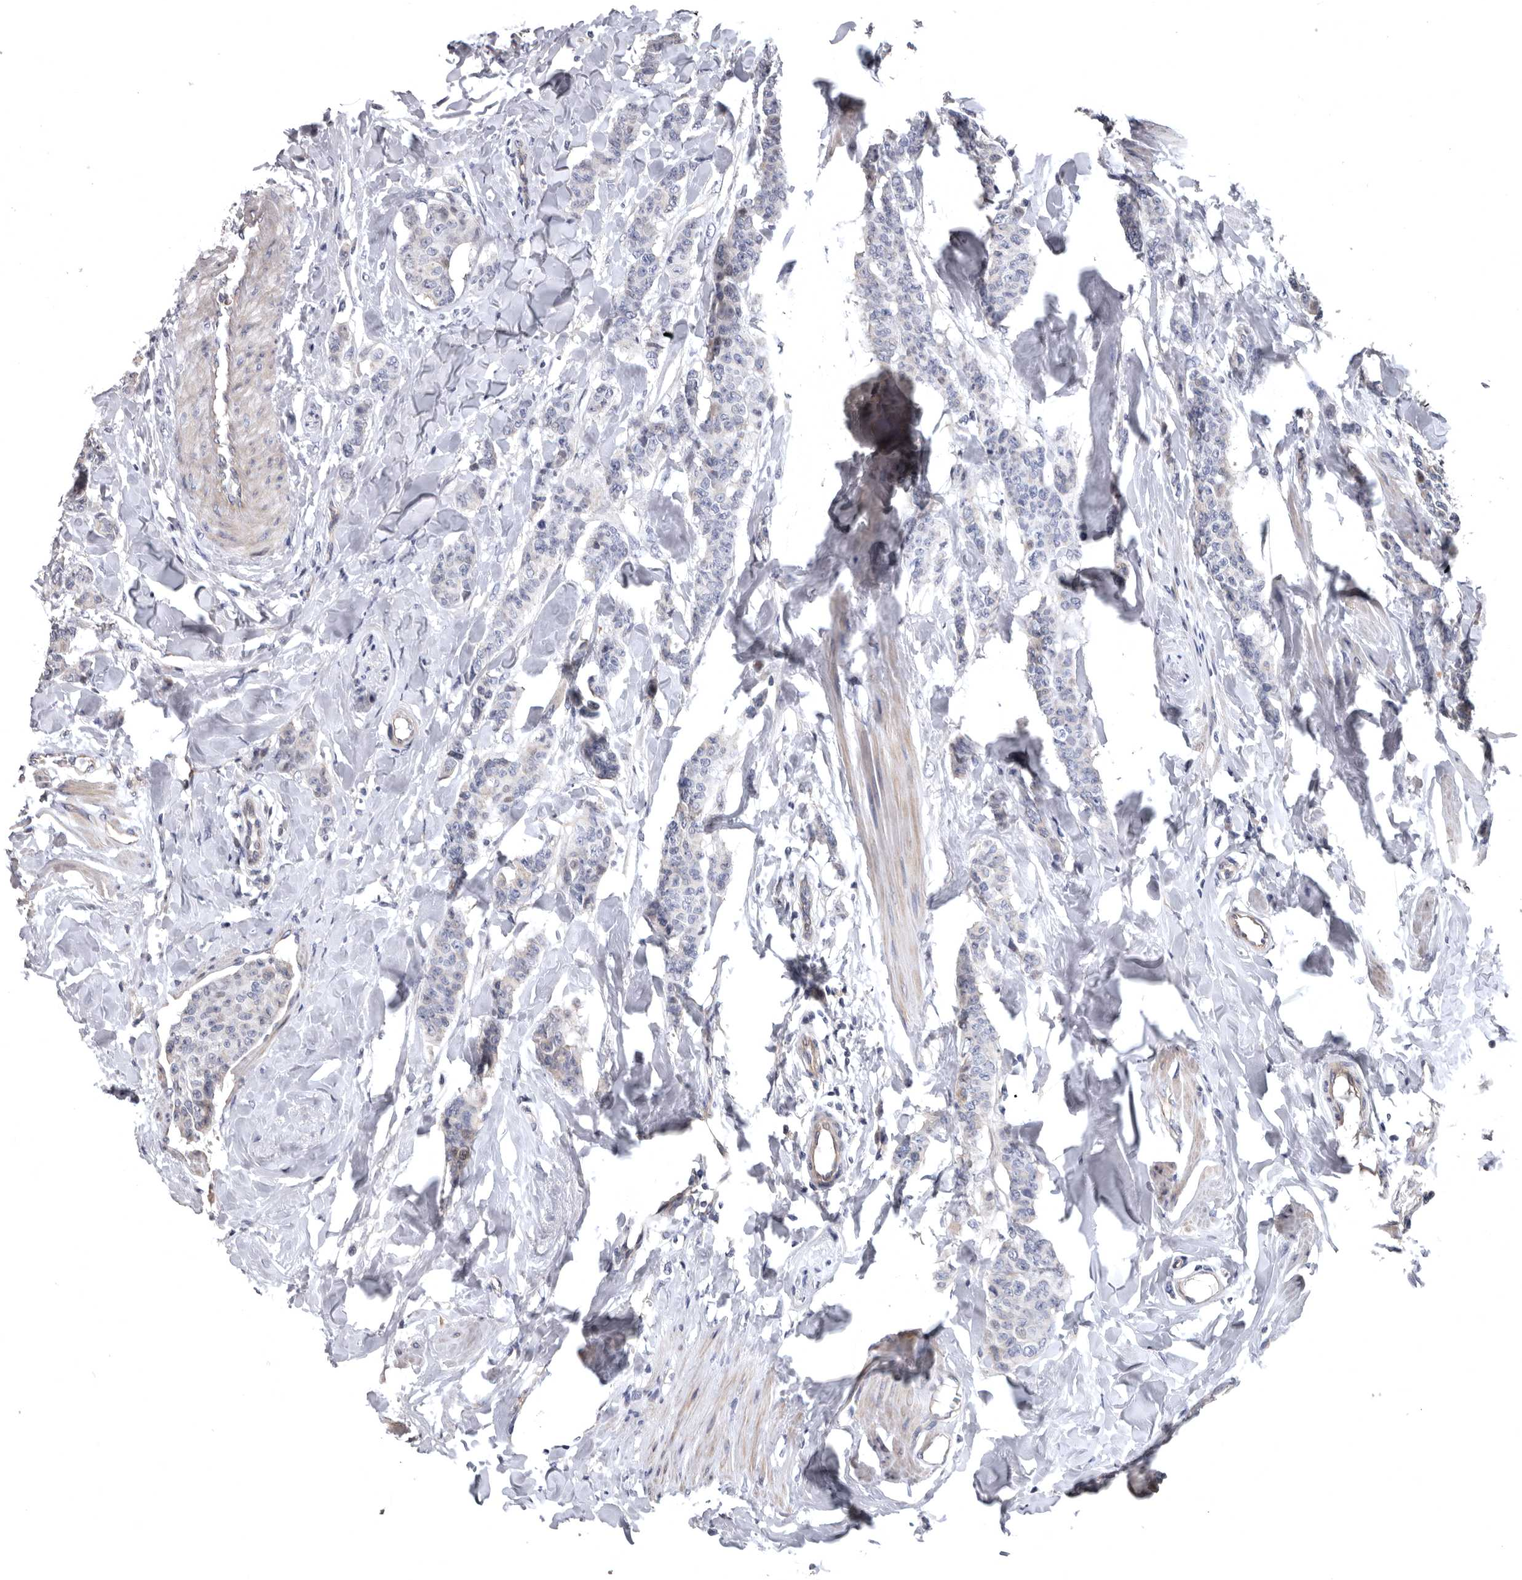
{"staining": {"intensity": "negative", "quantity": "none", "location": "none"}, "tissue": "breast cancer", "cell_type": "Tumor cells", "image_type": "cancer", "snomed": [{"axis": "morphology", "description": "Duct carcinoma"}, {"axis": "topography", "description": "Breast"}], "caption": "This is an IHC histopathology image of human breast cancer (intraductal carcinoma). There is no positivity in tumor cells.", "gene": "RNF217", "patient": {"sex": "female", "age": 40}}